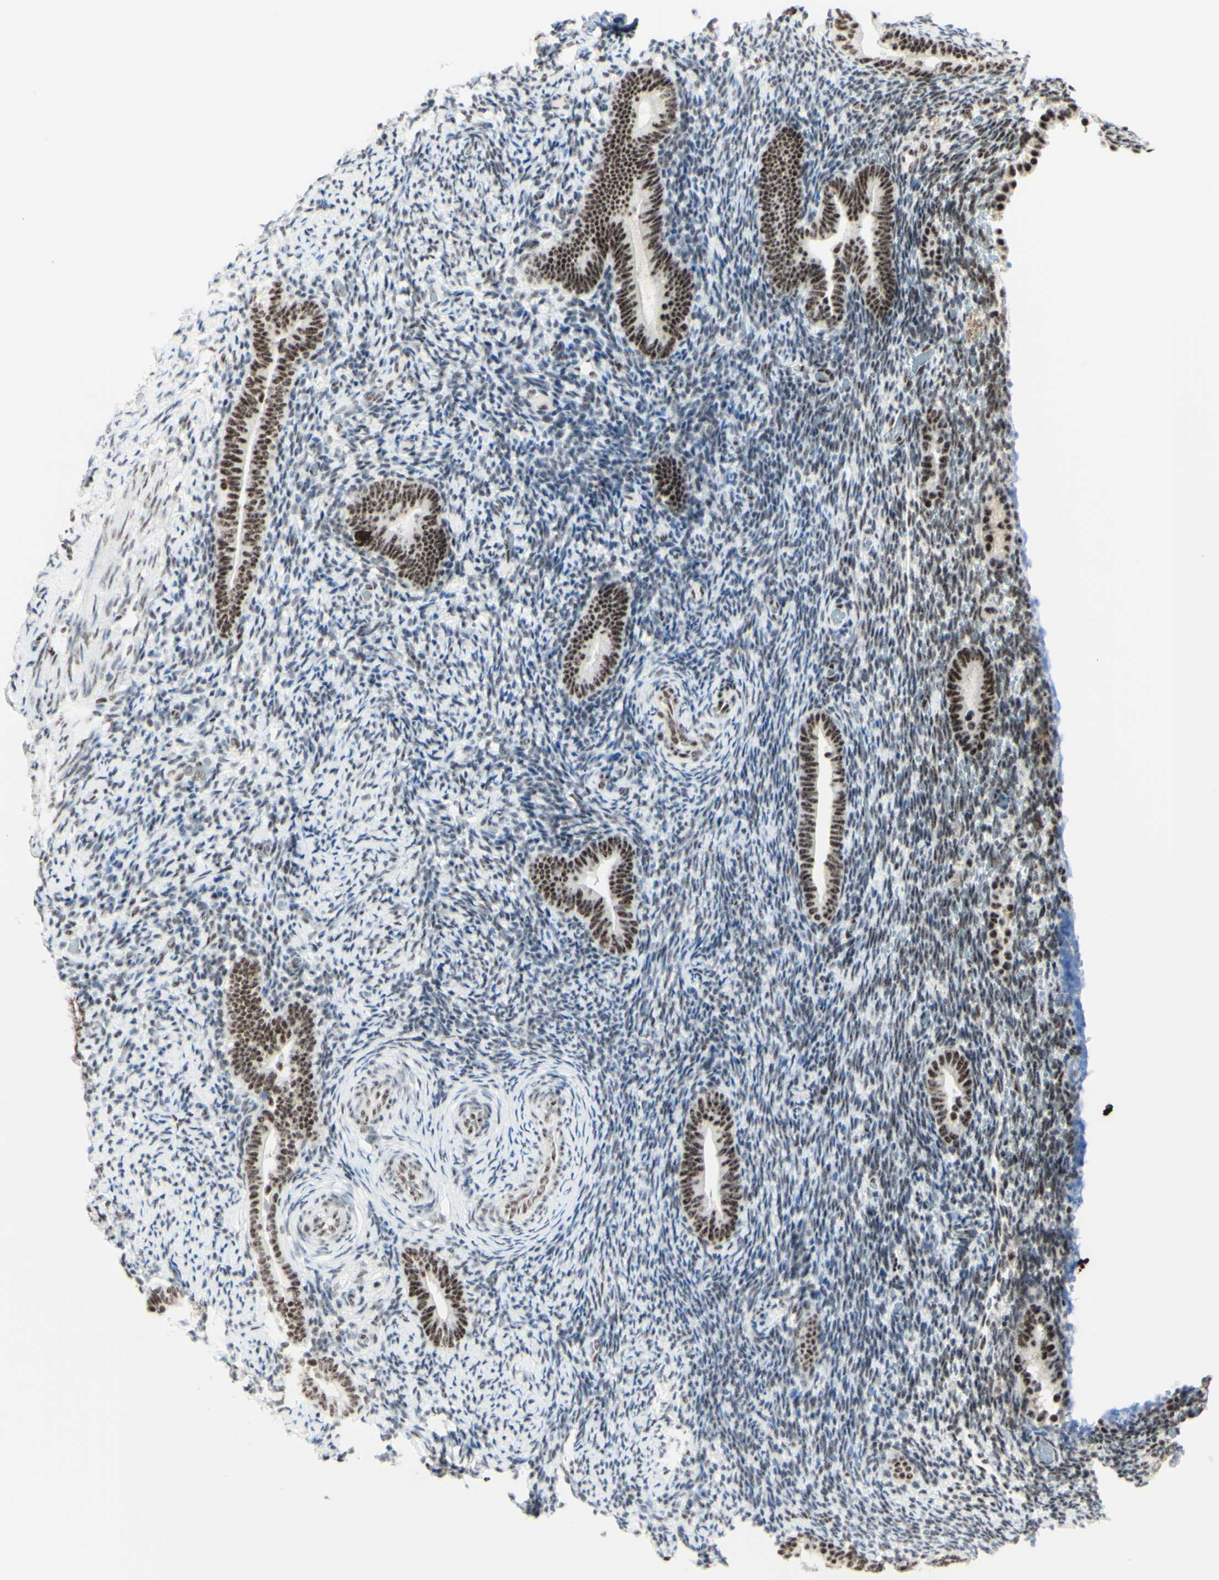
{"staining": {"intensity": "negative", "quantity": "none", "location": "none"}, "tissue": "endometrium", "cell_type": "Cells in endometrial stroma", "image_type": "normal", "snomed": [{"axis": "morphology", "description": "Normal tissue, NOS"}, {"axis": "topography", "description": "Endometrium"}], "caption": "Immunohistochemistry (IHC) micrograph of benign human endometrium stained for a protein (brown), which shows no expression in cells in endometrial stroma.", "gene": "WTAP", "patient": {"sex": "female", "age": 51}}